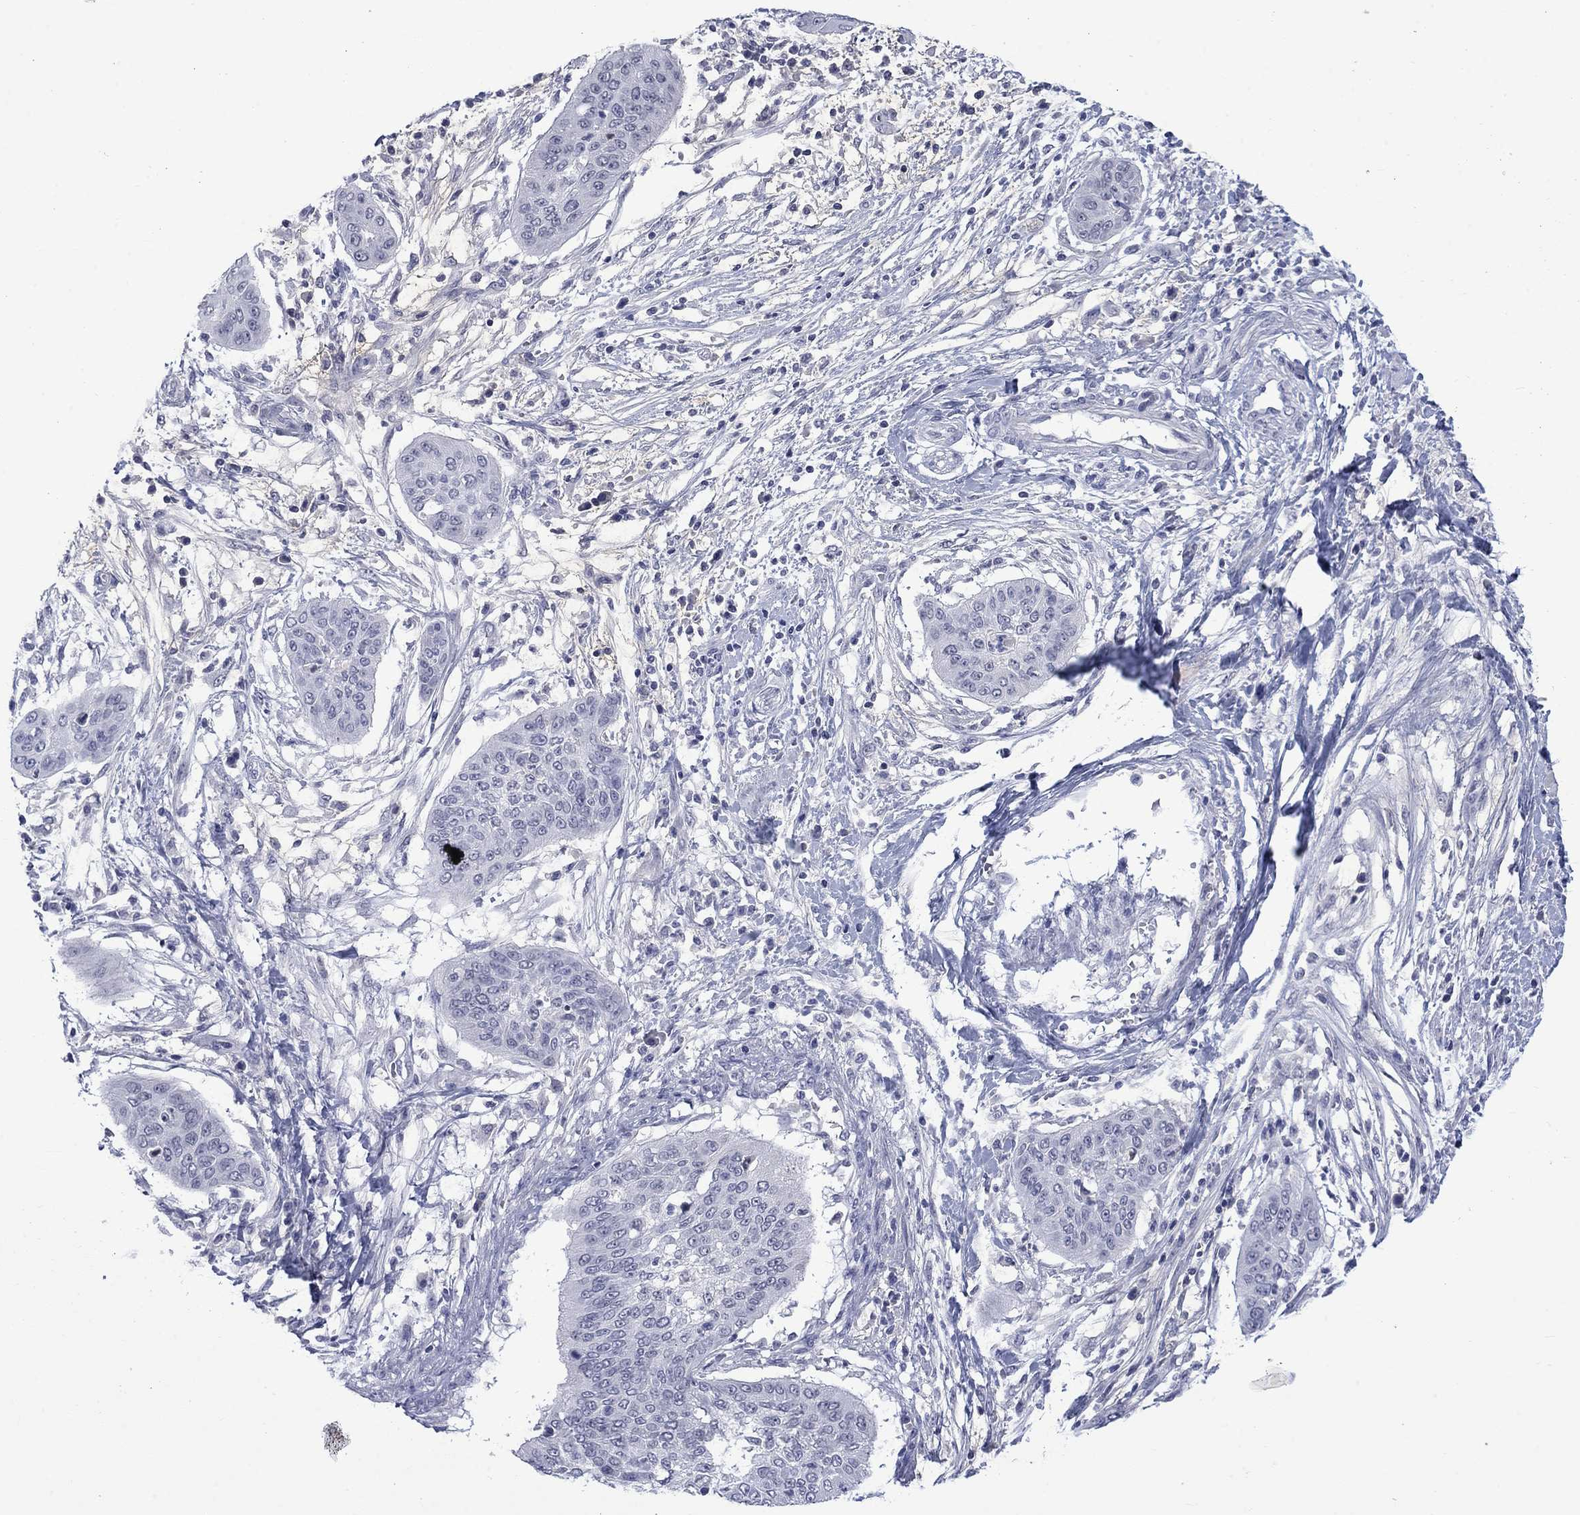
{"staining": {"intensity": "negative", "quantity": "none", "location": "none"}, "tissue": "cervical cancer", "cell_type": "Tumor cells", "image_type": "cancer", "snomed": [{"axis": "morphology", "description": "Squamous cell carcinoma, NOS"}, {"axis": "topography", "description": "Cervix"}], "caption": "The image shows no staining of tumor cells in cervical cancer.", "gene": "NSMF", "patient": {"sex": "female", "age": 39}}